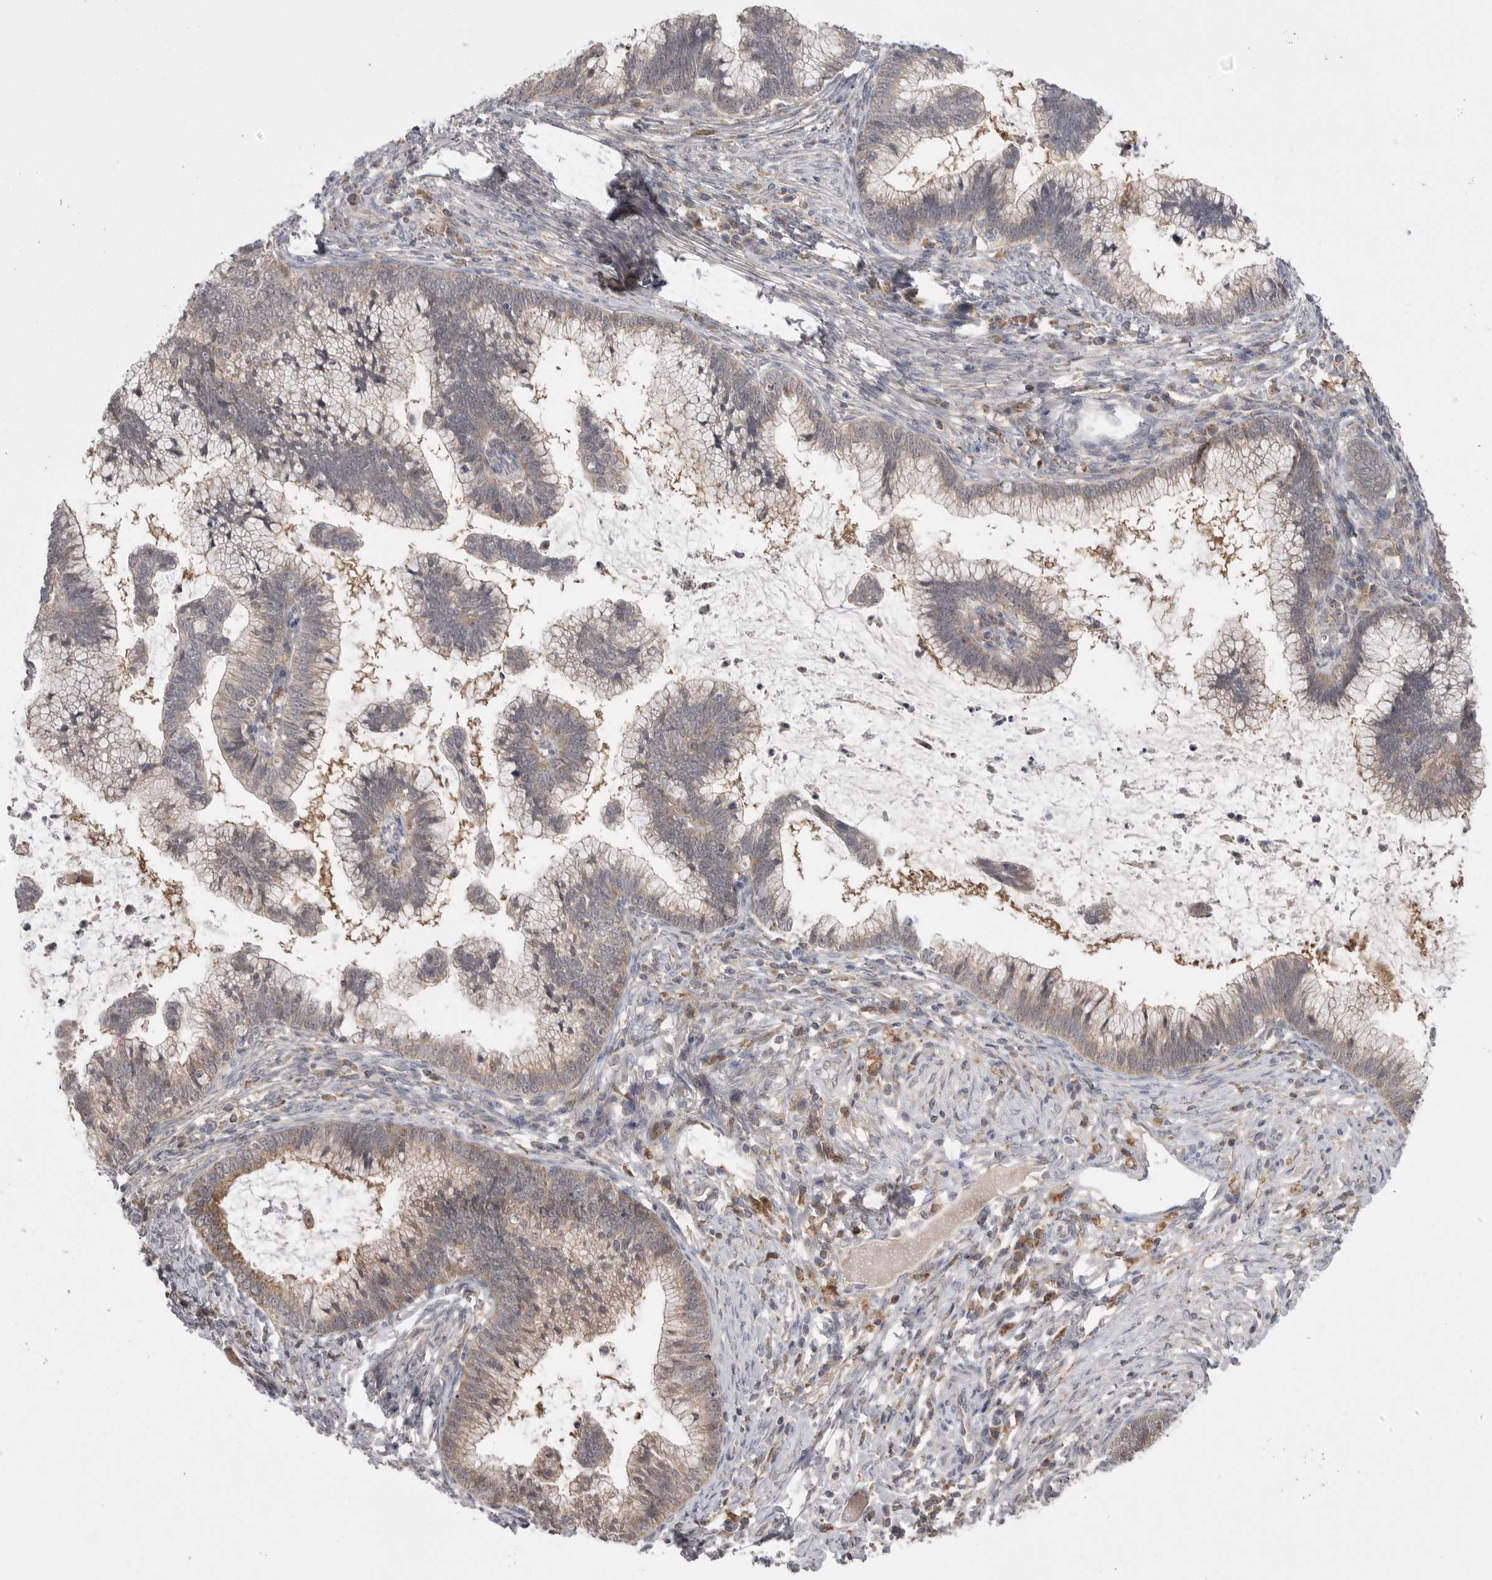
{"staining": {"intensity": "weak", "quantity": "25%-75%", "location": "cytoplasmic/membranous"}, "tissue": "cervical cancer", "cell_type": "Tumor cells", "image_type": "cancer", "snomed": [{"axis": "morphology", "description": "Adenocarcinoma, NOS"}, {"axis": "topography", "description": "Cervix"}], "caption": "Immunohistochemistry (IHC) image of neoplastic tissue: cervical adenocarcinoma stained using immunohistochemistry demonstrates low levels of weak protein expression localized specifically in the cytoplasmic/membranous of tumor cells, appearing as a cytoplasmic/membranous brown color.", "gene": "KYAT3", "patient": {"sex": "female", "age": 36}}